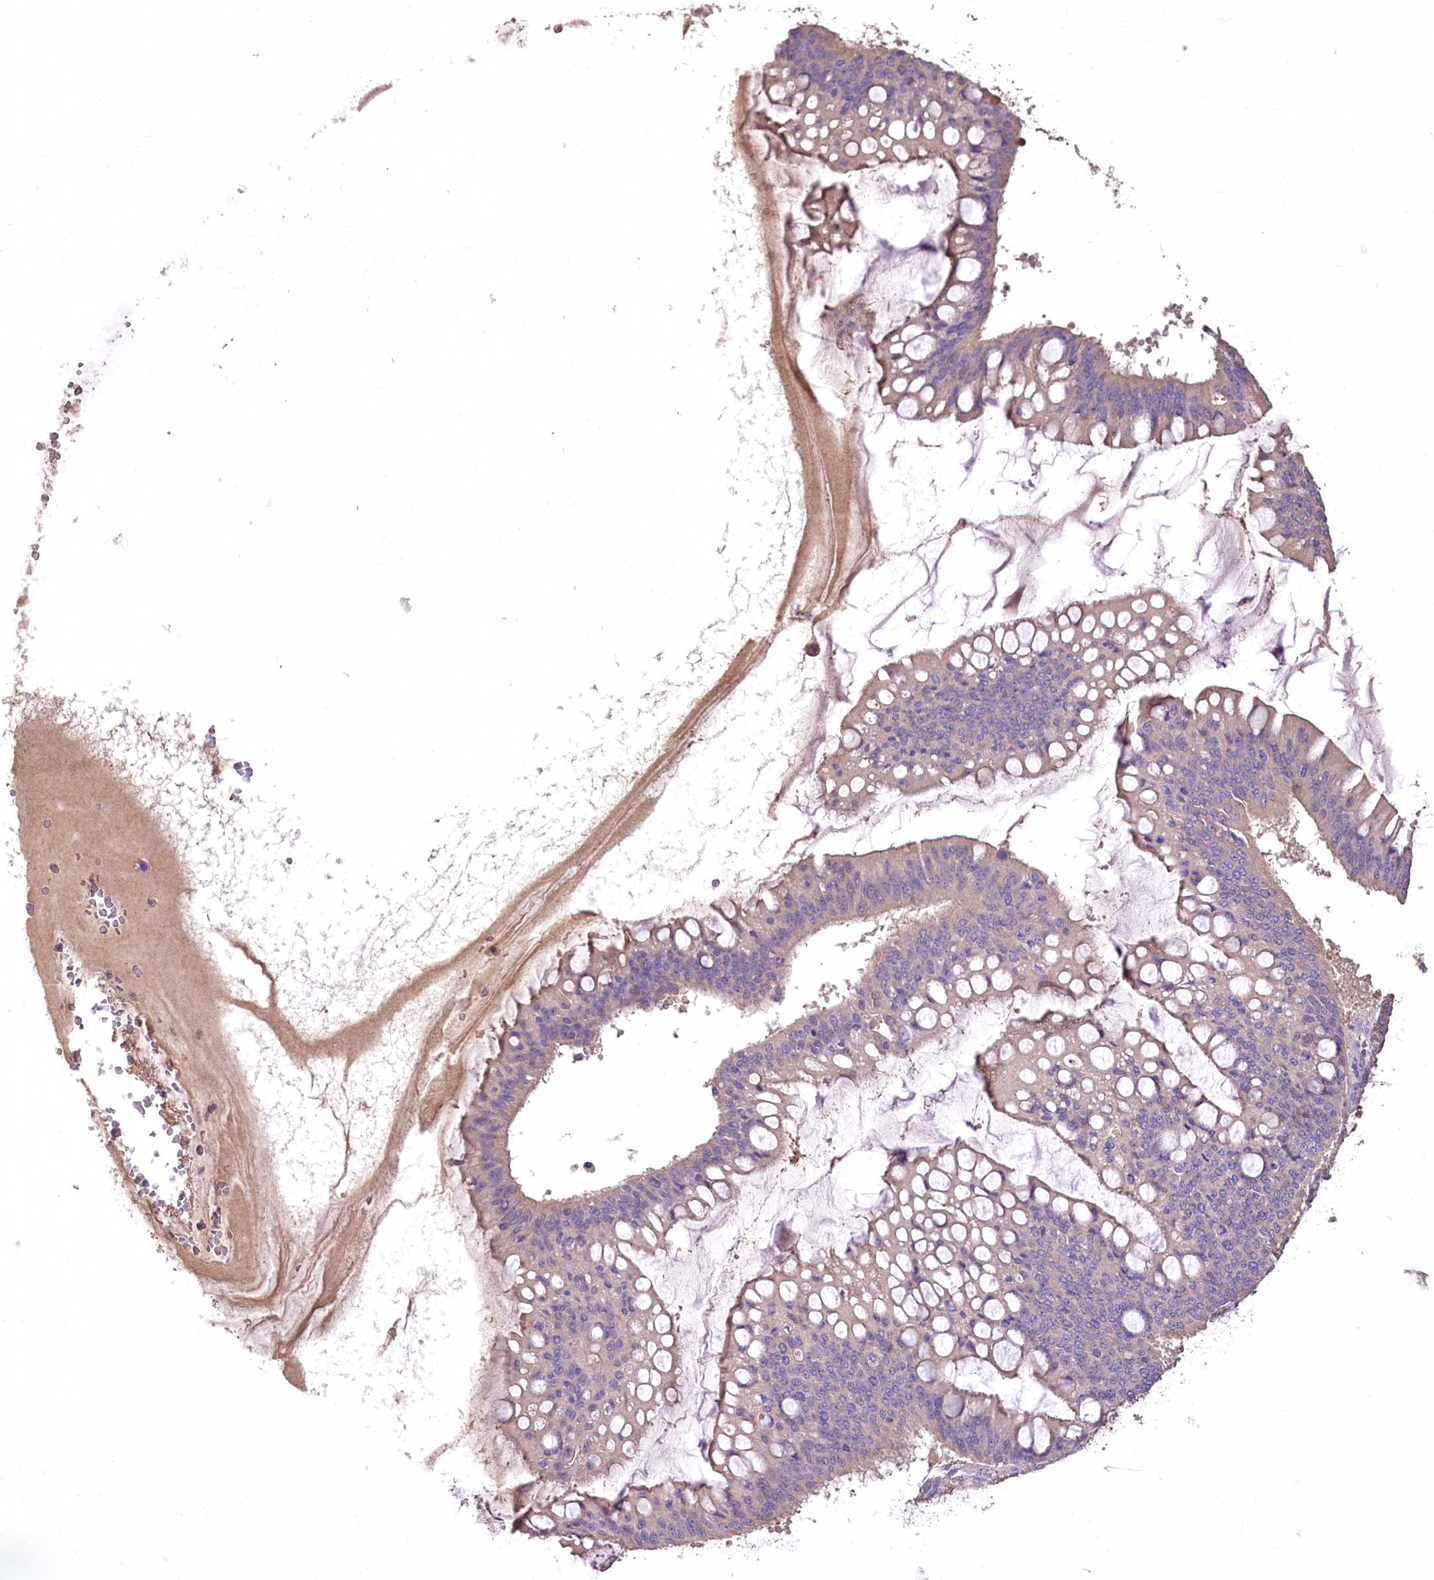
{"staining": {"intensity": "weak", "quantity": "25%-75%", "location": "cytoplasmic/membranous"}, "tissue": "ovarian cancer", "cell_type": "Tumor cells", "image_type": "cancer", "snomed": [{"axis": "morphology", "description": "Cystadenocarcinoma, mucinous, NOS"}, {"axis": "topography", "description": "Ovary"}], "caption": "Mucinous cystadenocarcinoma (ovarian) stained for a protein displays weak cytoplasmic/membranous positivity in tumor cells.", "gene": "PCYOX1L", "patient": {"sex": "female", "age": 73}}